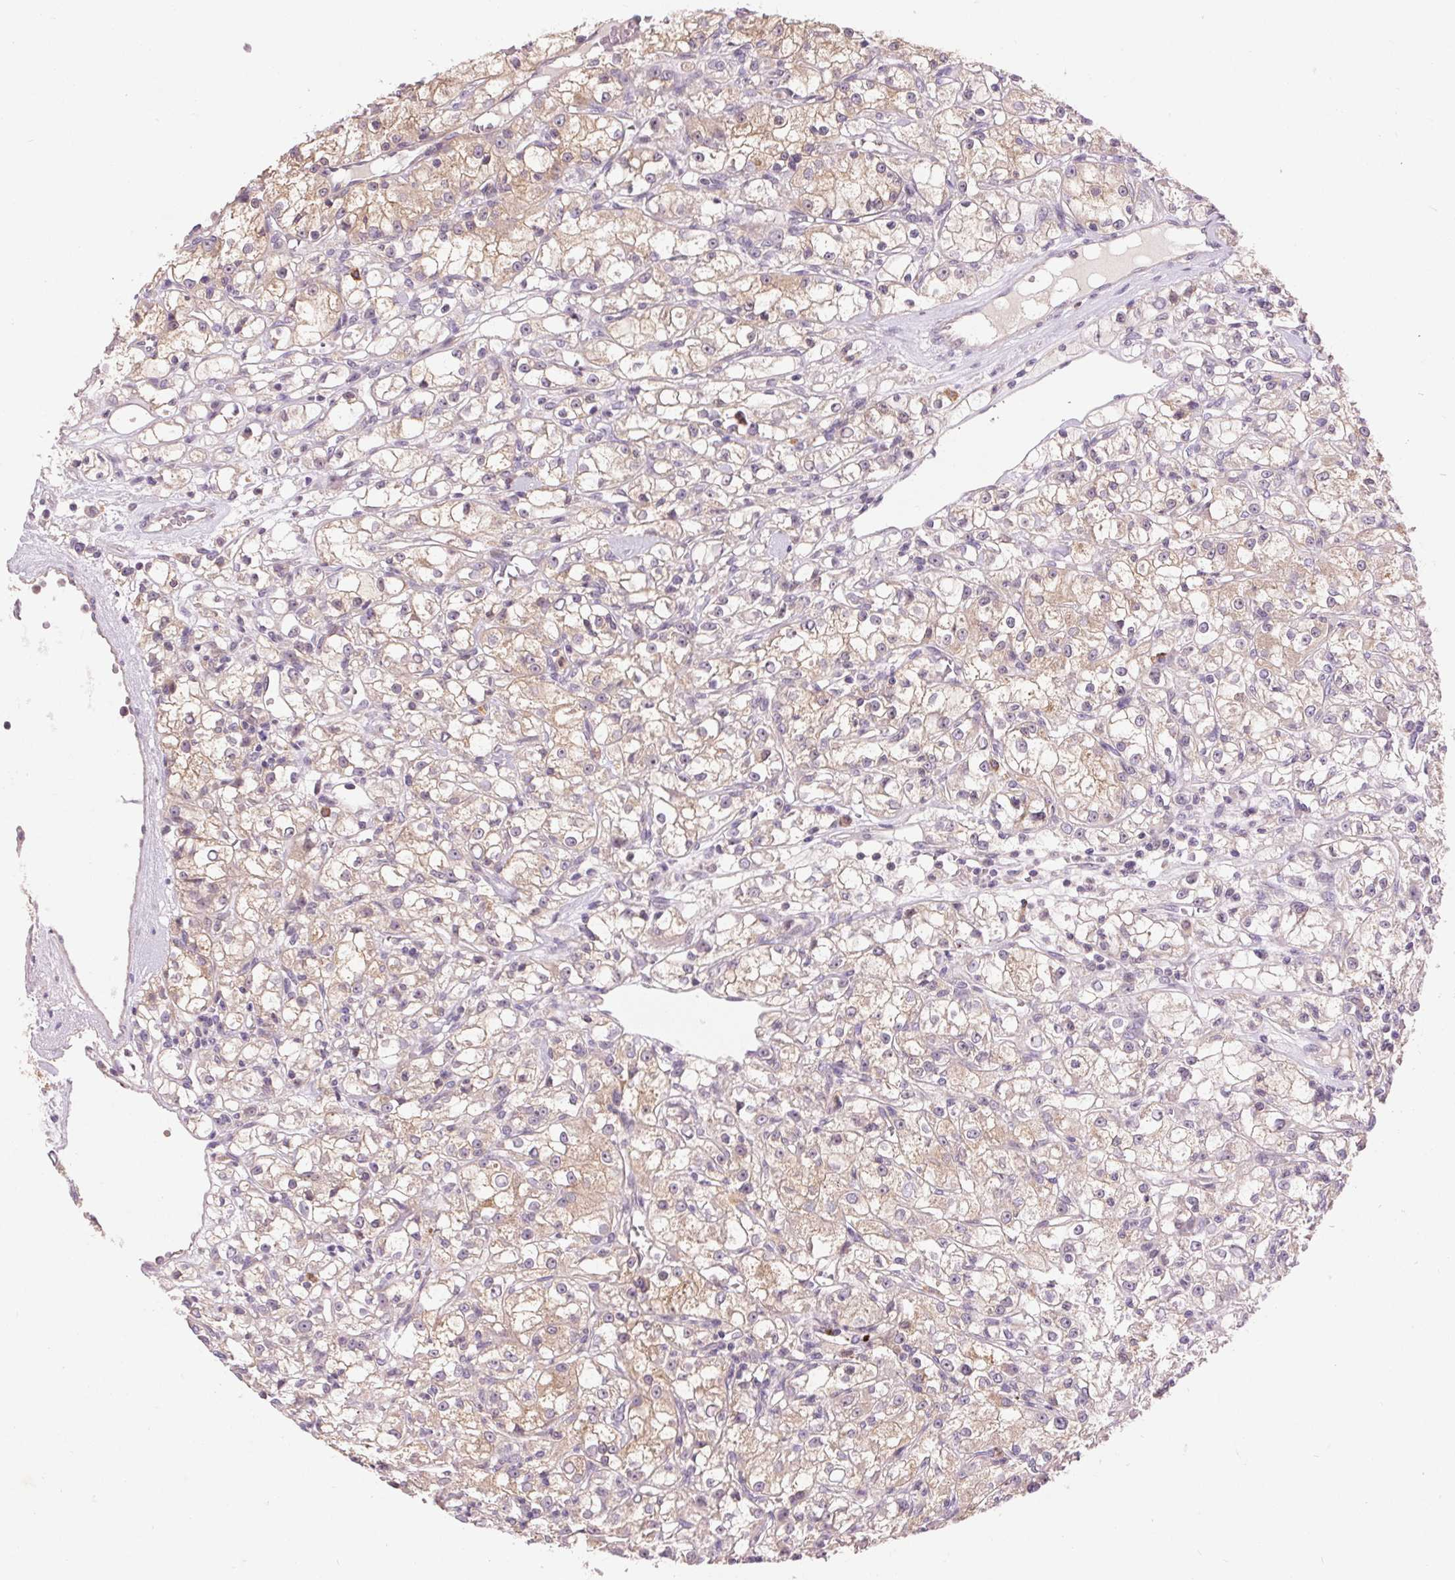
{"staining": {"intensity": "weak", "quantity": "25%-75%", "location": "cytoplasmic/membranous"}, "tissue": "renal cancer", "cell_type": "Tumor cells", "image_type": "cancer", "snomed": [{"axis": "morphology", "description": "Adenocarcinoma, NOS"}, {"axis": "topography", "description": "Kidney"}], "caption": "Tumor cells display weak cytoplasmic/membranous staining in approximately 25%-75% of cells in adenocarcinoma (renal).", "gene": "RANBP3L", "patient": {"sex": "female", "age": 59}}